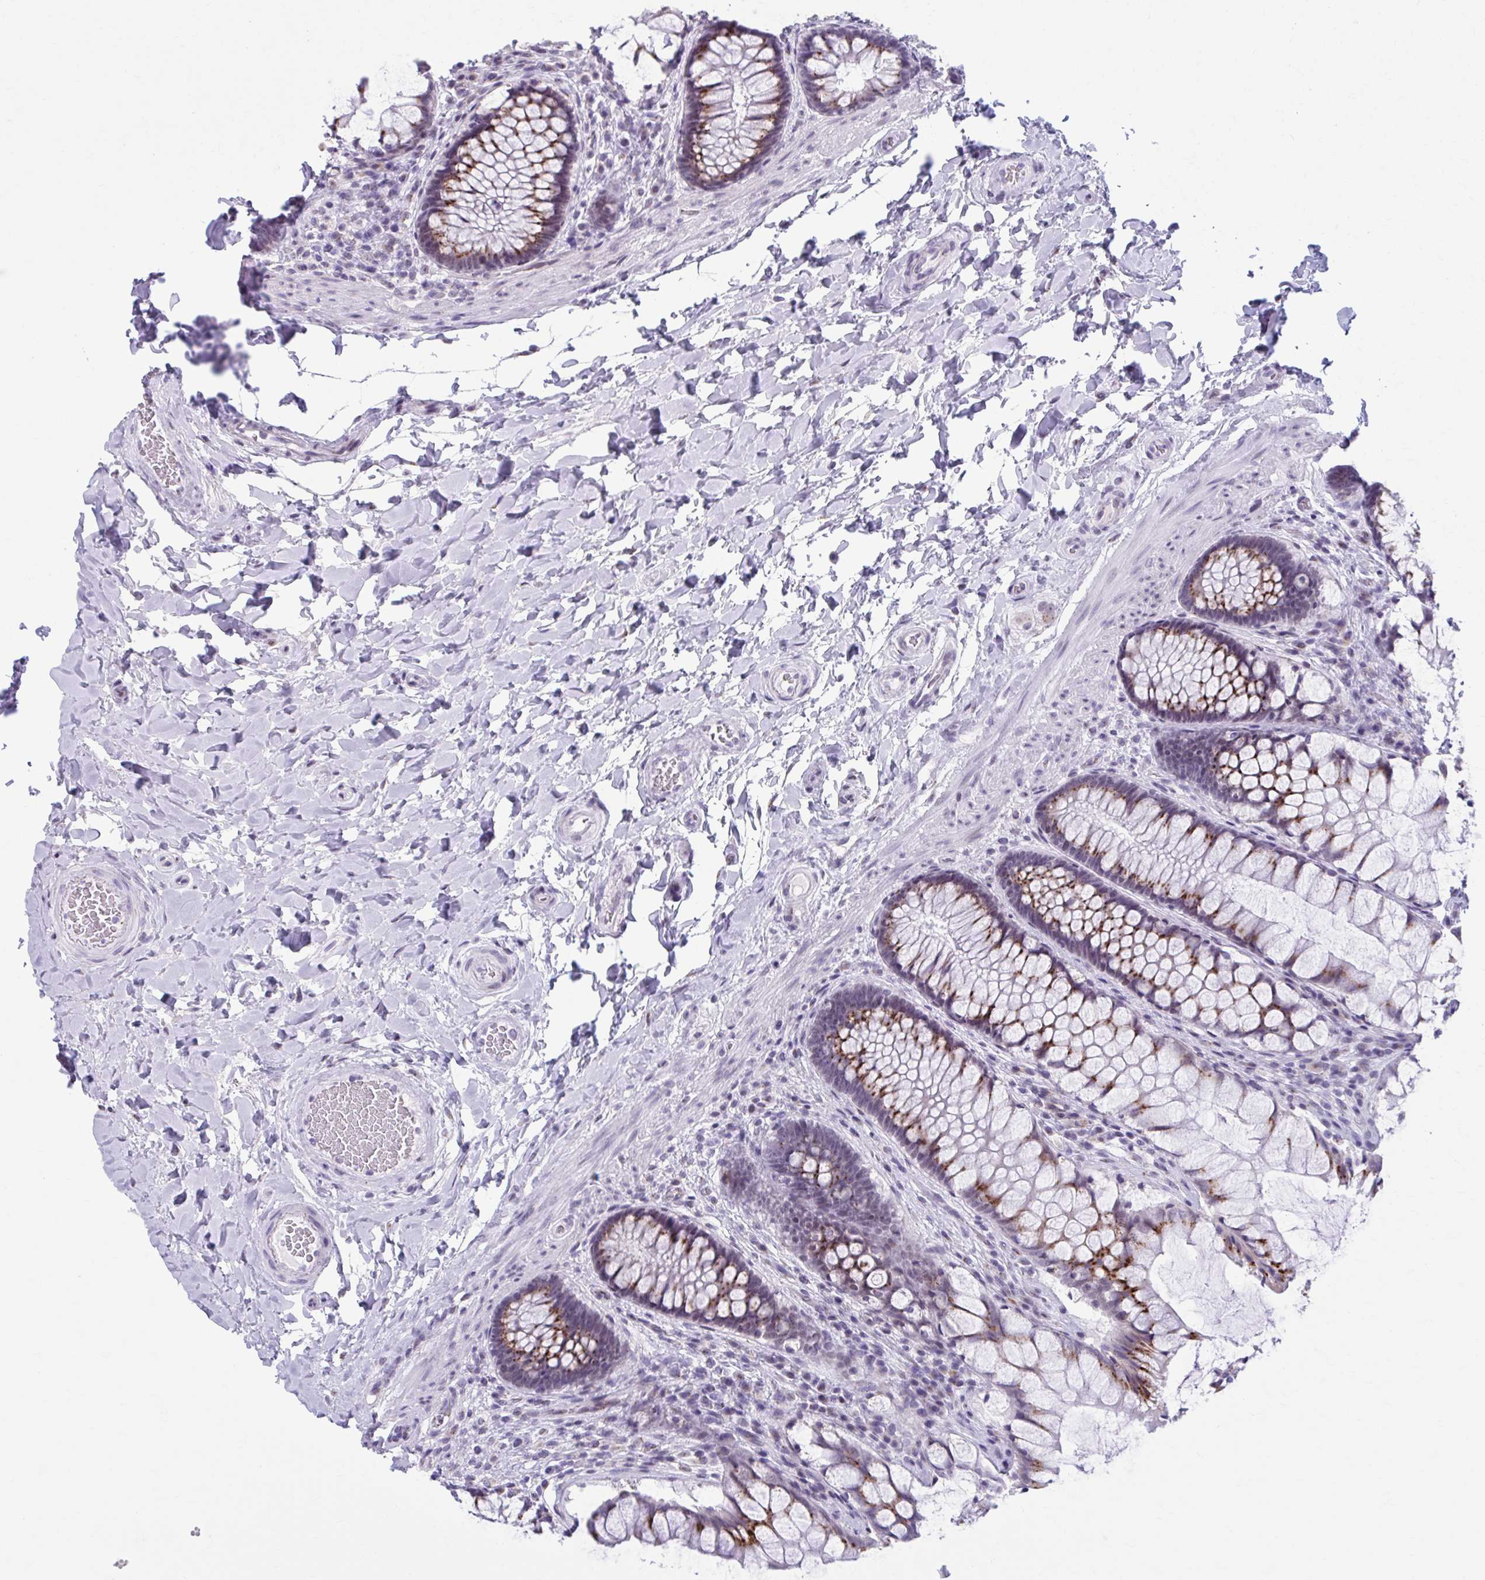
{"staining": {"intensity": "strong", "quantity": ">75%", "location": "cytoplasmic/membranous"}, "tissue": "rectum", "cell_type": "Glandular cells", "image_type": "normal", "snomed": [{"axis": "morphology", "description": "Normal tissue, NOS"}, {"axis": "topography", "description": "Rectum"}], "caption": "The image demonstrates staining of unremarkable rectum, revealing strong cytoplasmic/membranous protein expression (brown color) within glandular cells.", "gene": "ZNF682", "patient": {"sex": "female", "age": 58}}